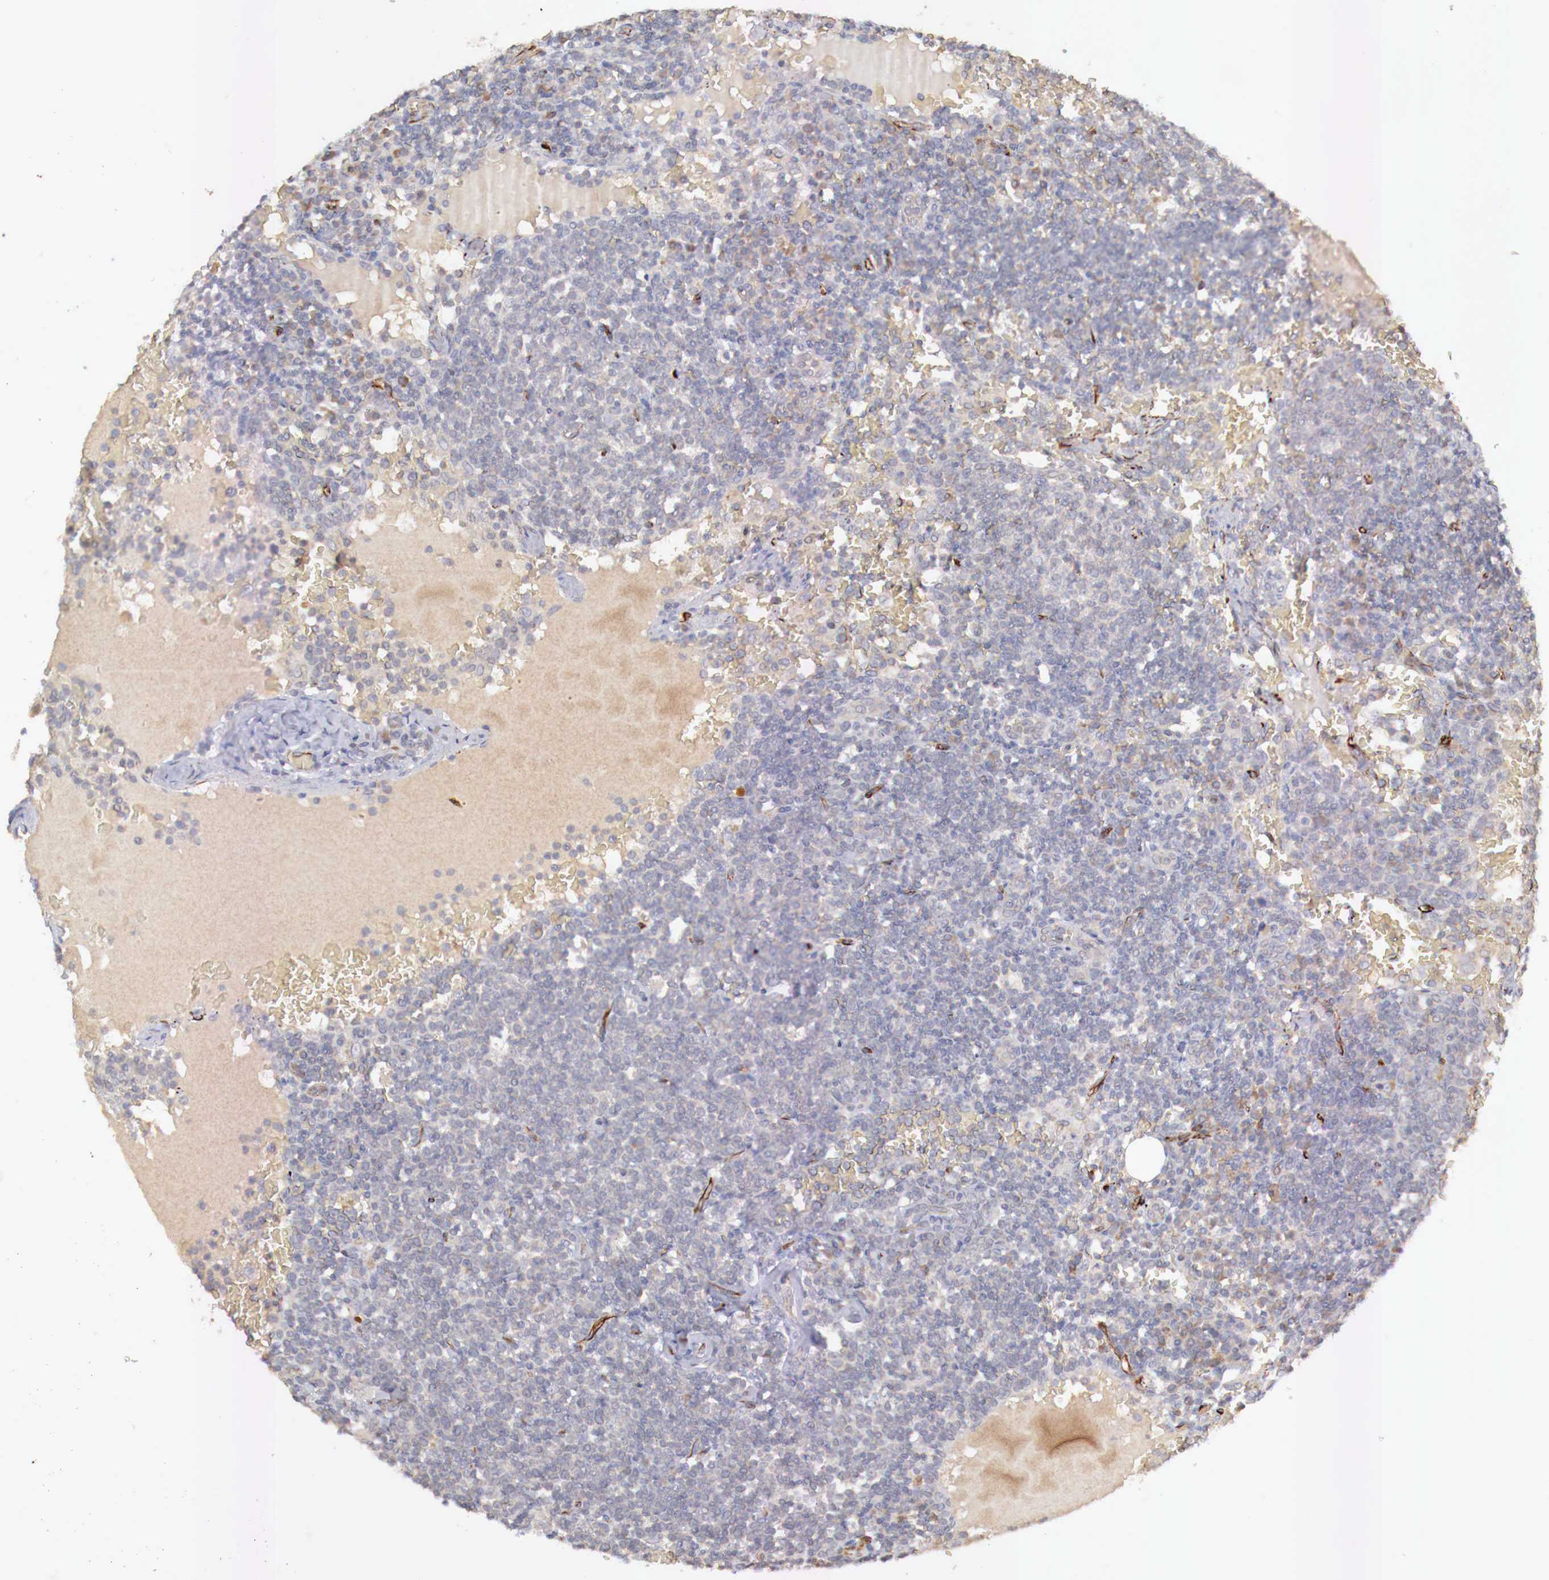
{"staining": {"intensity": "weak", "quantity": ">75%", "location": "cytoplasmic/membranous"}, "tissue": "lymphoma", "cell_type": "Tumor cells", "image_type": "cancer", "snomed": [{"axis": "morphology", "description": "Malignant lymphoma, non-Hodgkin's type, High grade"}, {"axis": "topography", "description": "Lymph node"}], "caption": "IHC histopathology image of lymphoma stained for a protein (brown), which exhibits low levels of weak cytoplasmic/membranous staining in approximately >75% of tumor cells.", "gene": "WT1", "patient": {"sex": "female", "age": 76}}